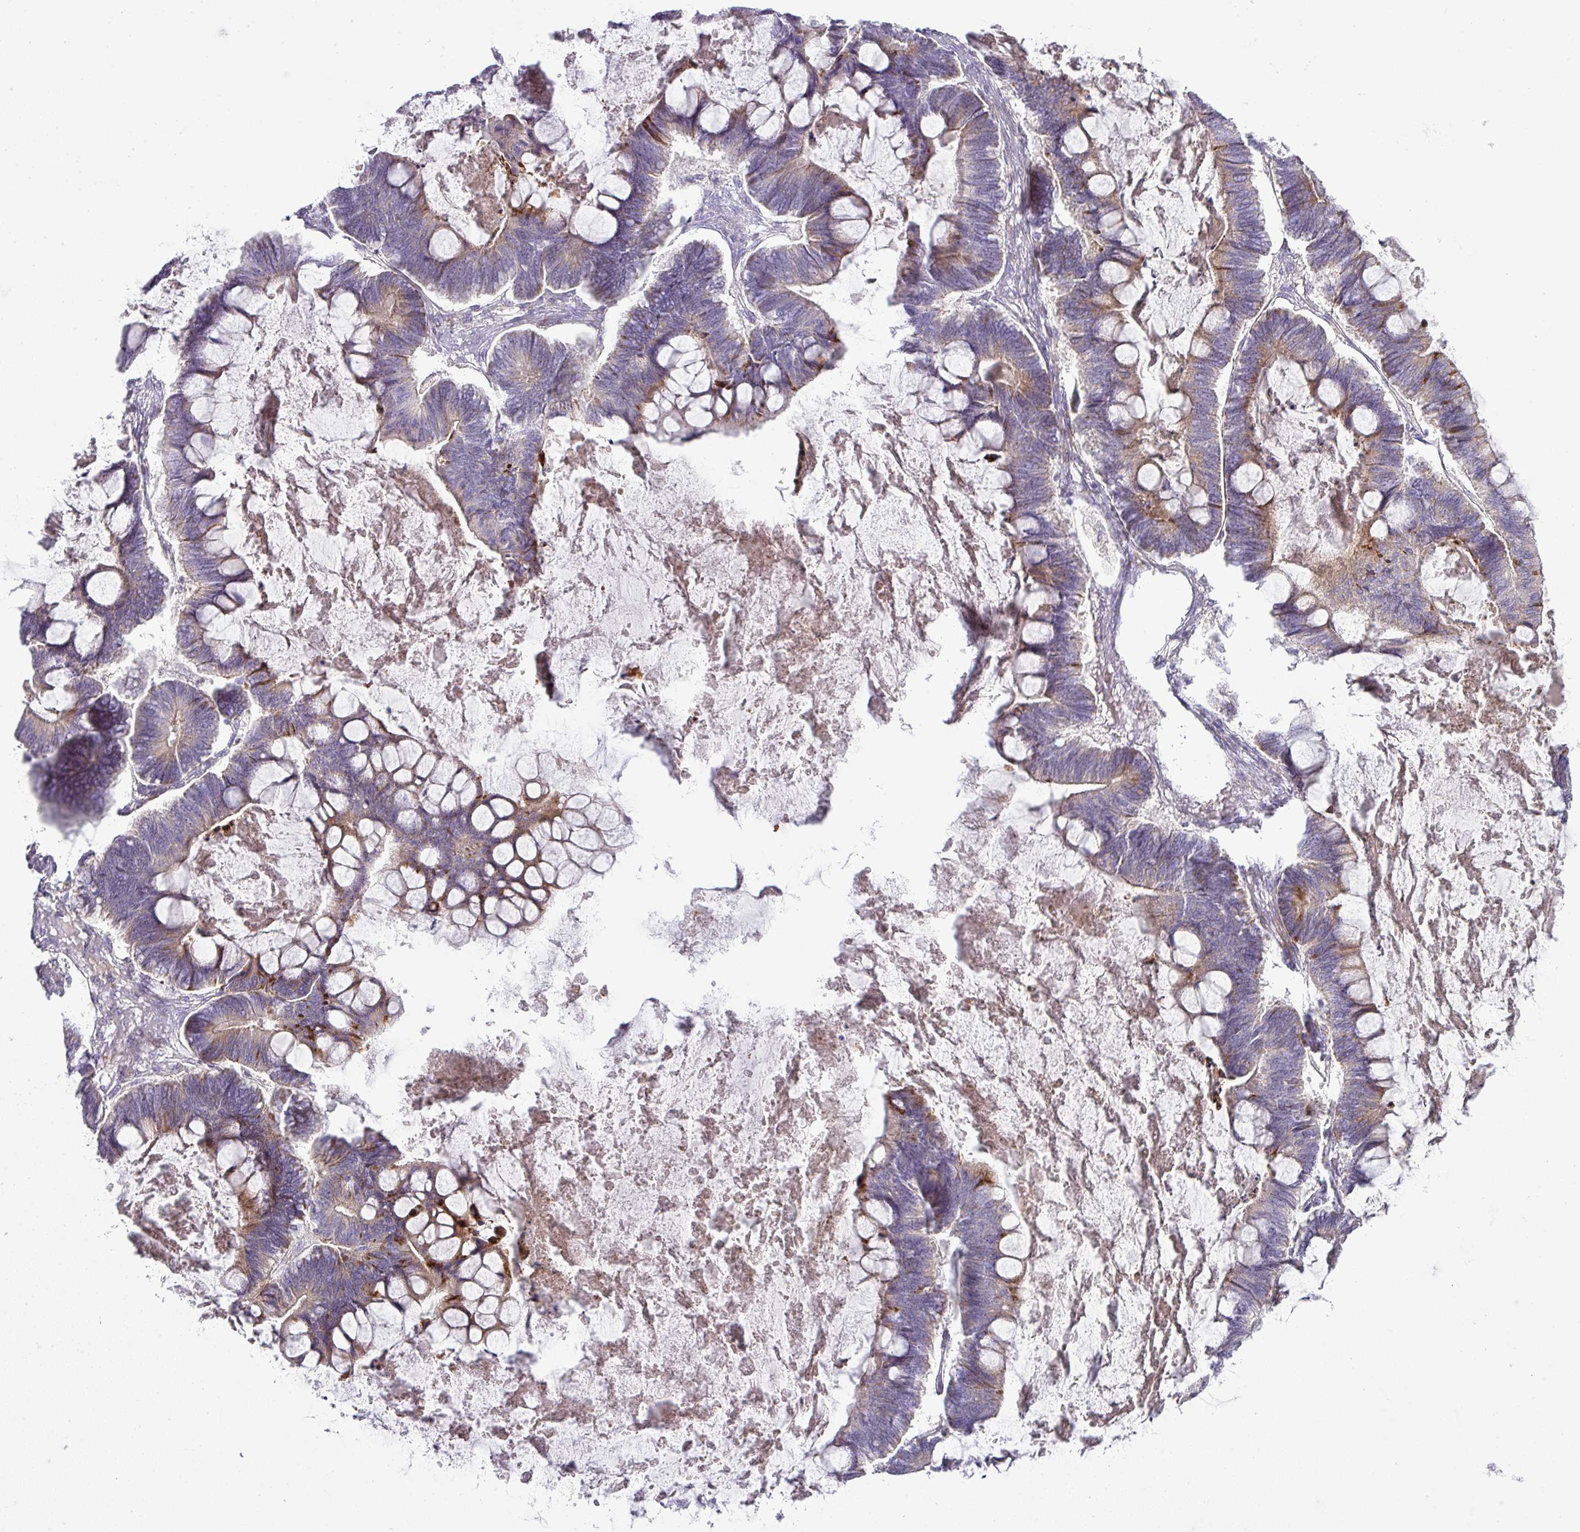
{"staining": {"intensity": "moderate", "quantity": "<25%", "location": "cytoplasmic/membranous"}, "tissue": "ovarian cancer", "cell_type": "Tumor cells", "image_type": "cancer", "snomed": [{"axis": "morphology", "description": "Cystadenocarcinoma, mucinous, NOS"}, {"axis": "topography", "description": "Ovary"}], "caption": "Immunohistochemical staining of human ovarian cancer (mucinous cystadenocarcinoma) reveals low levels of moderate cytoplasmic/membranous positivity in approximately <25% of tumor cells.", "gene": "ATP6V1F", "patient": {"sex": "female", "age": 61}}